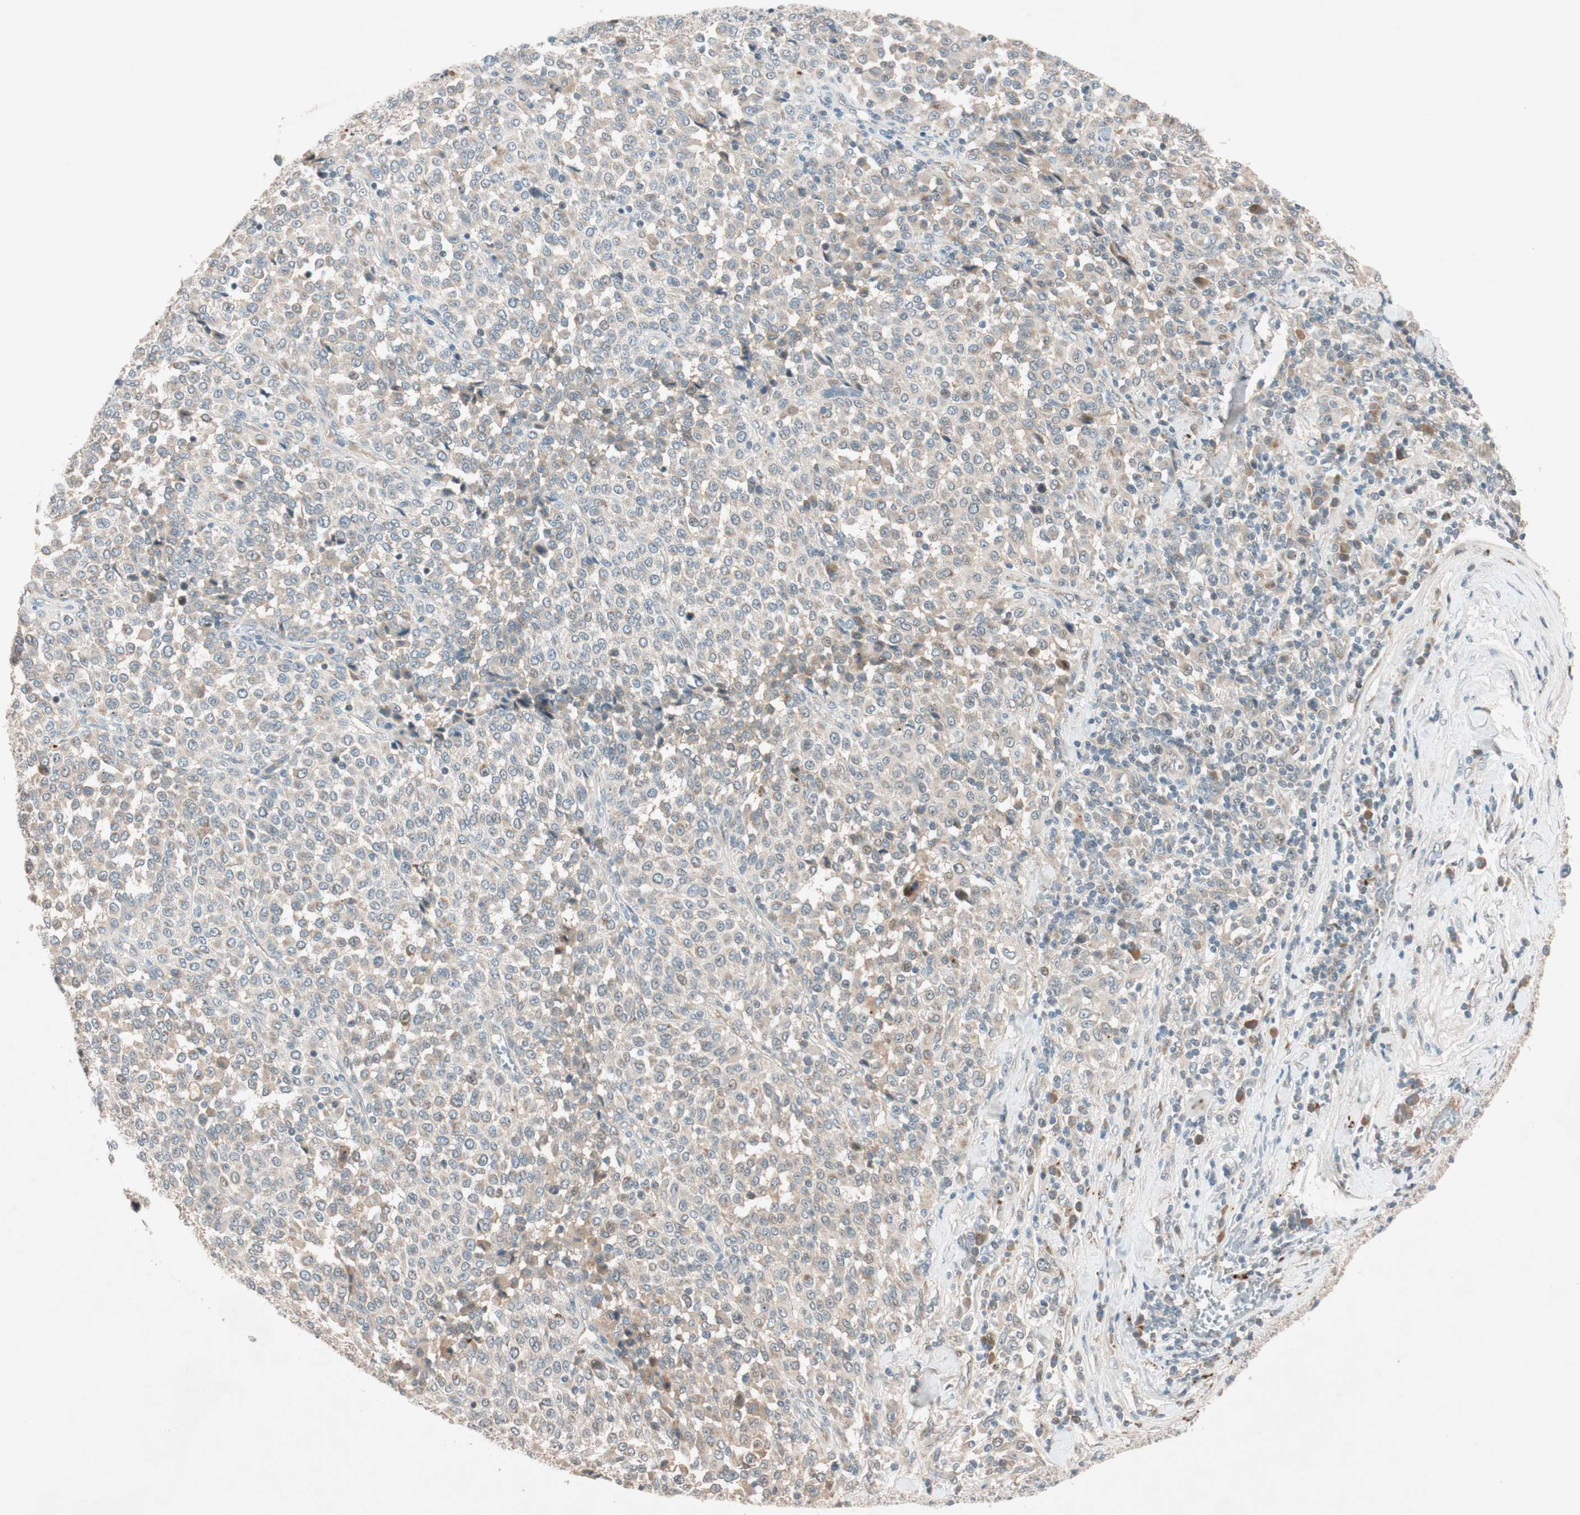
{"staining": {"intensity": "negative", "quantity": "none", "location": "none"}, "tissue": "melanoma", "cell_type": "Tumor cells", "image_type": "cancer", "snomed": [{"axis": "morphology", "description": "Malignant melanoma, Metastatic site"}, {"axis": "topography", "description": "Pancreas"}], "caption": "Immunohistochemistry (IHC) image of neoplastic tissue: melanoma stained with DAB (3,3'-diaminobenzidine) reveals no significant protein expression in tumor cells. The staining is performed using DAB brown chromogen with nuclei counter-stained in using hematoxylin.", "gene": "EPHA6", "patient": {"sex": "female", "age": 30}}